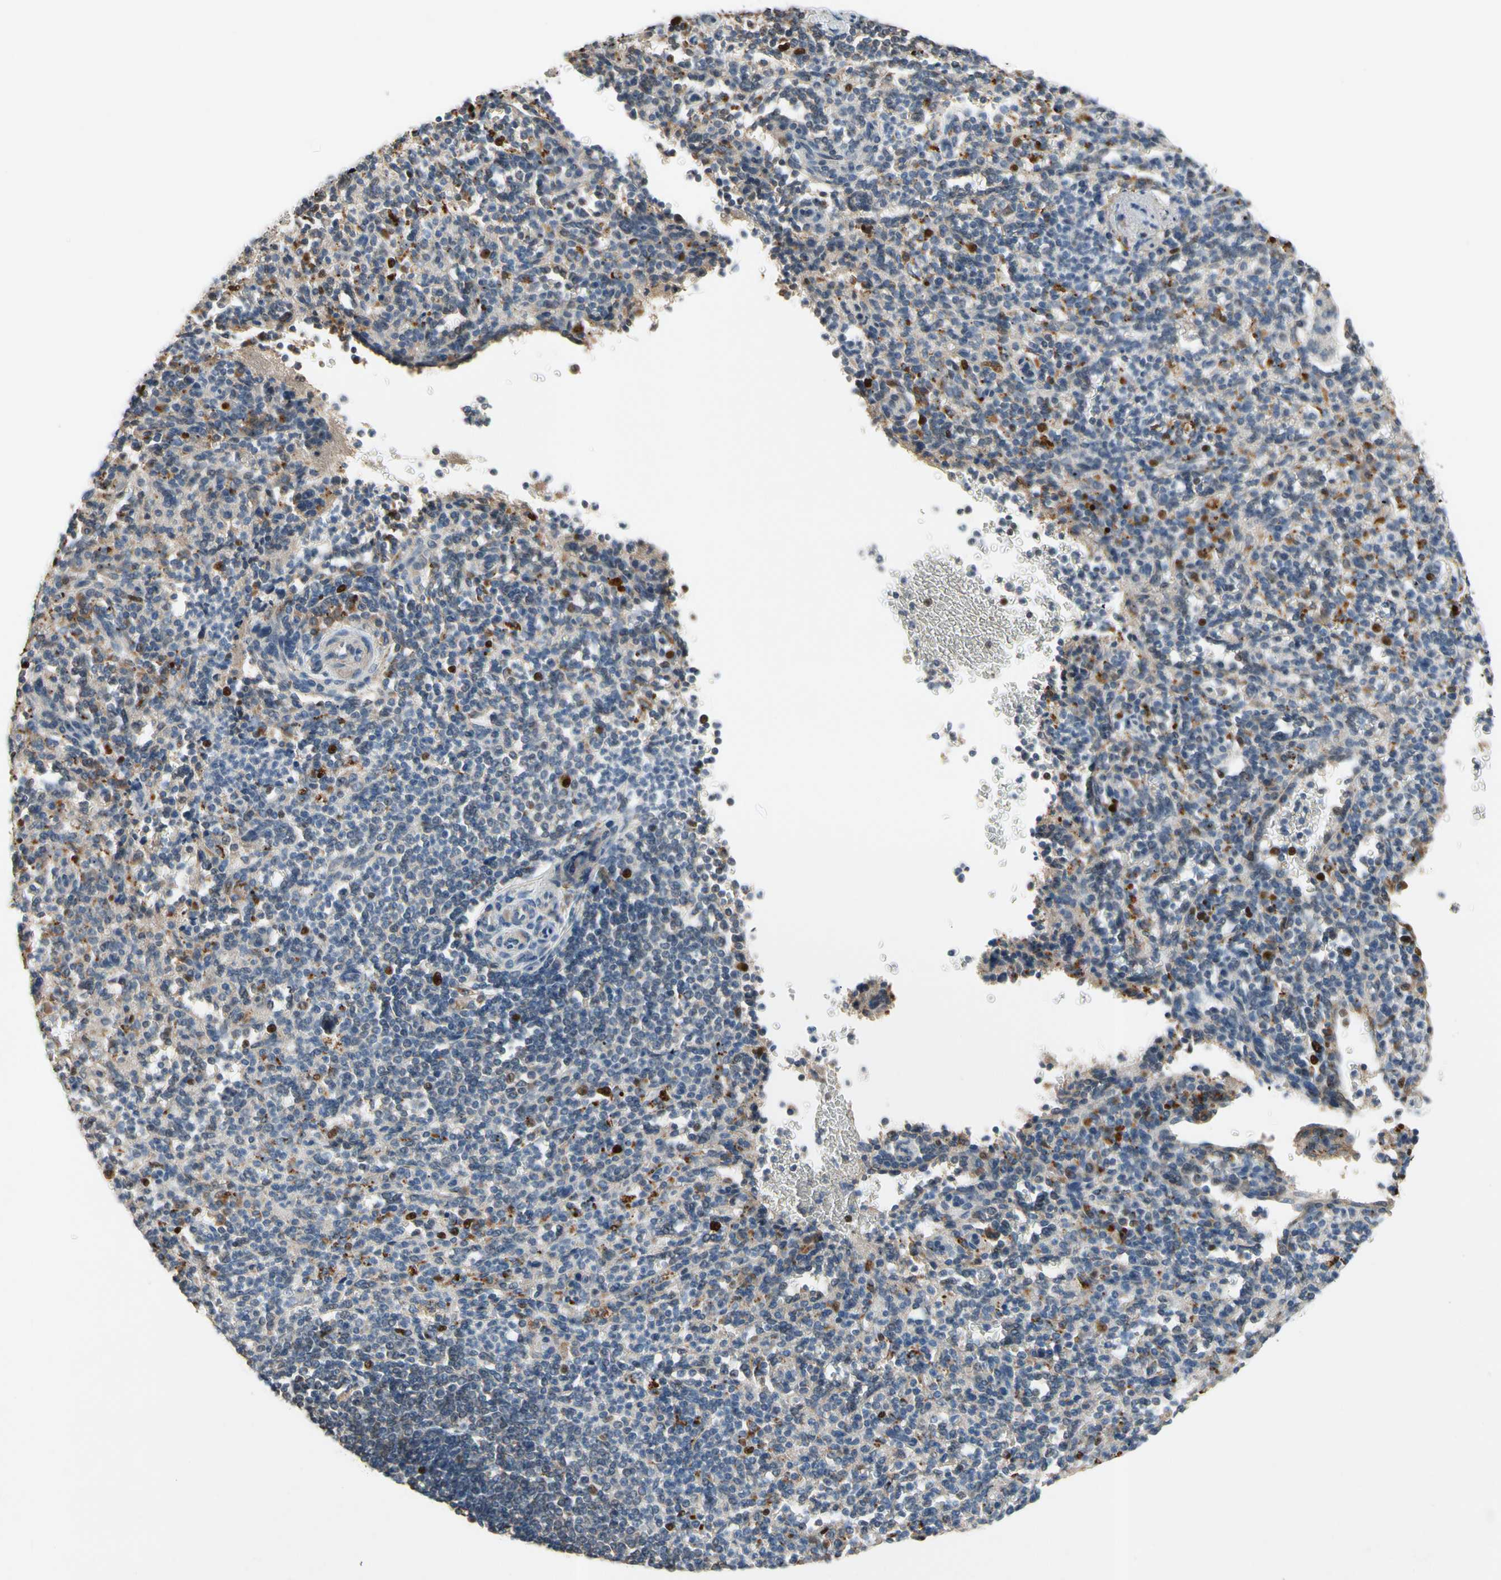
{"staining": {"intensity": "moderate", "quantity": "<25%", "location": "cytoplasmic/membranous,nuclear"}, "tissue": "spleen", "cell_type": "Cells in red pulp", "image_type": "normal", "snomed": [{"axis": "morphology", "description": "Normal tissue, NOS"}, {"axis": "topography", "description": "Spleen"}], "caption": "An immunohistochemistry image of benign tissue is shown. Protein staining in brown highlights moderate cytoplasmic/membranous,nuclear positivity in spleen within cells in red pulp. The staining is performed using DAB (3,3'-diaminobenzidine) brown chromogen to label protein expression. The nuclei are counter-stained blue using hematoxylin.", "gene": "ZKSCAN3", "patient": {"sex": "female", "age": 74}}